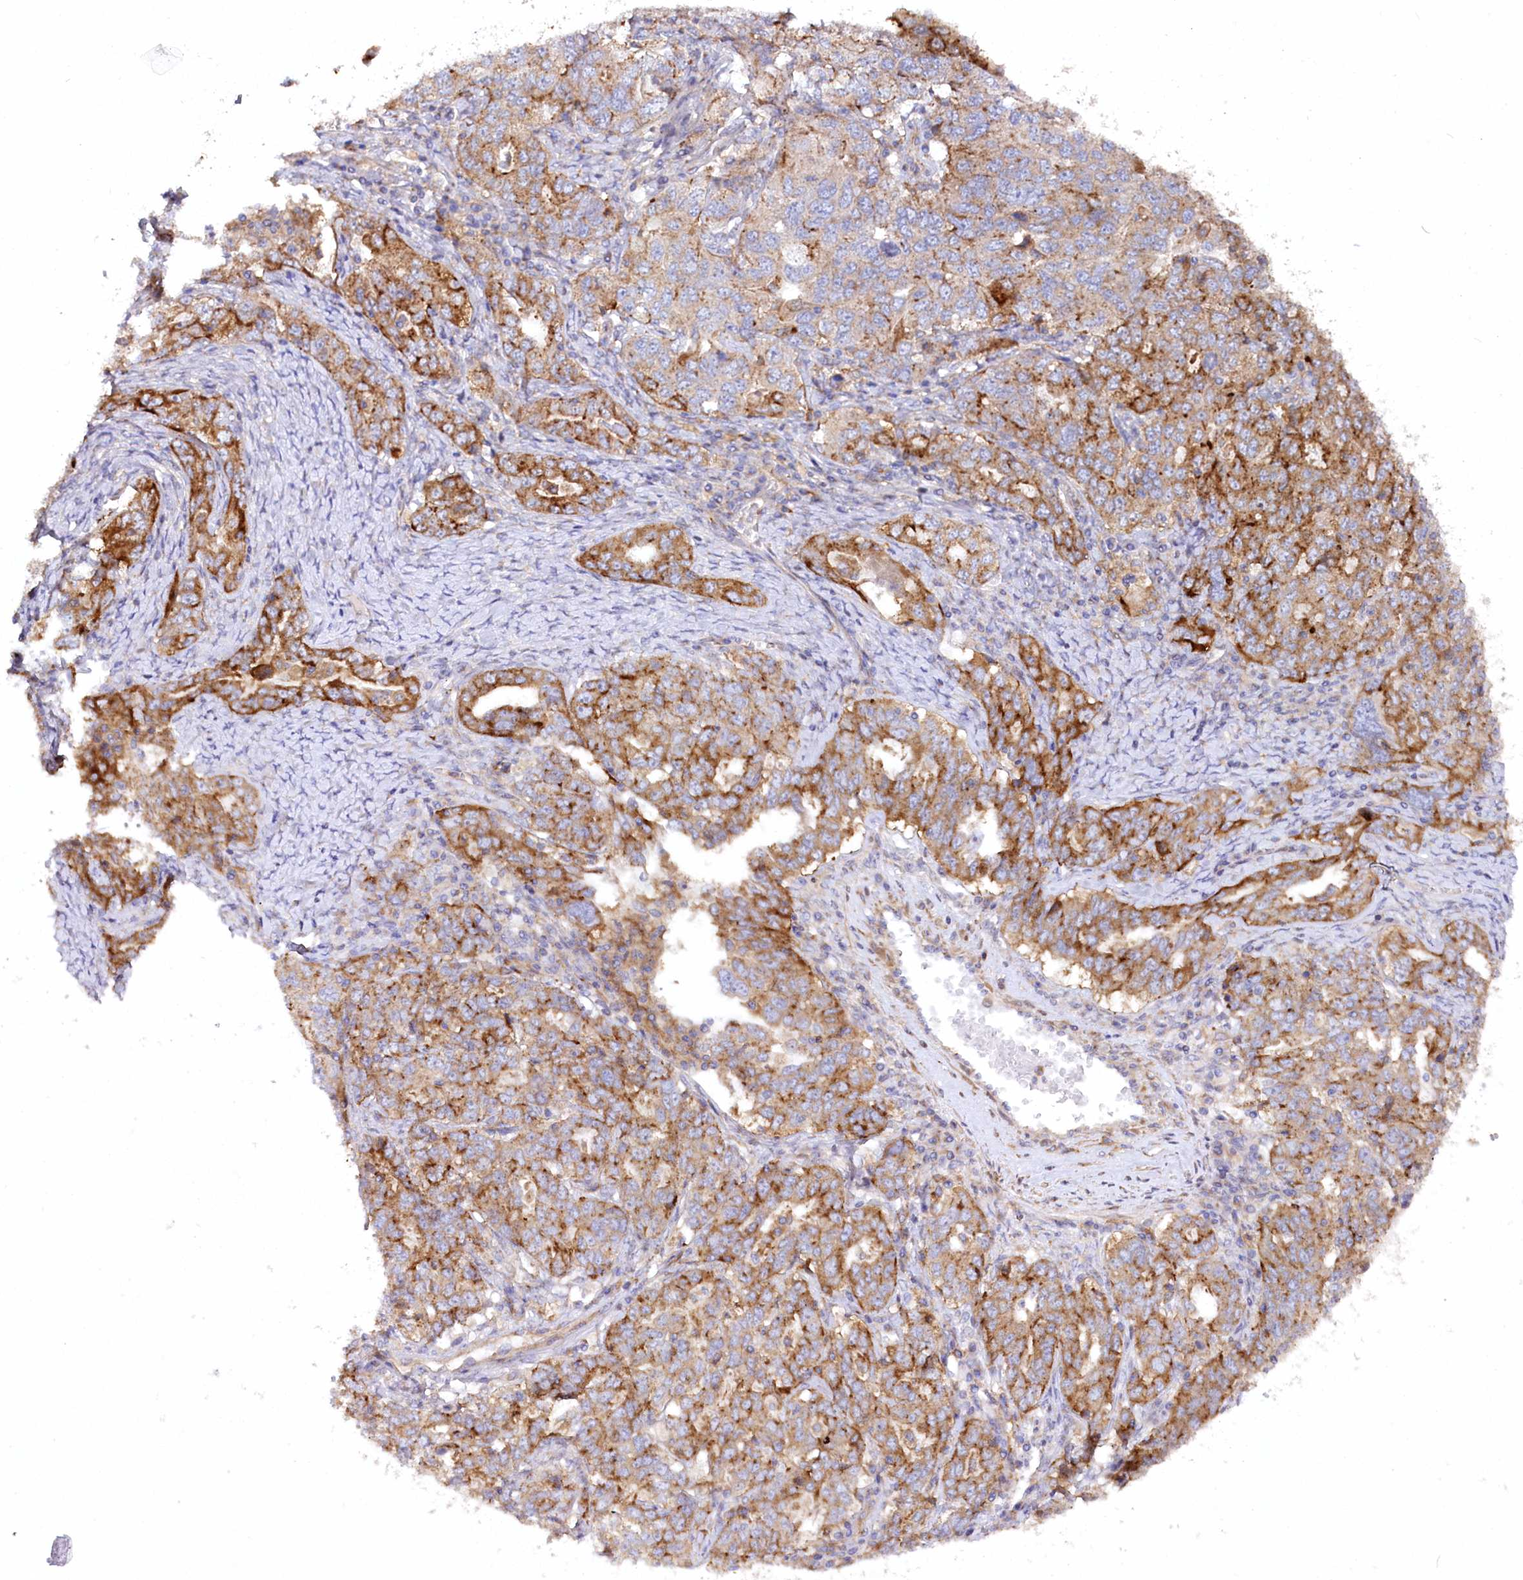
{"staining": {"intensity": "moderate", "quantity": ">75%", "location": "cytoplasmic/membranous"}, "tissue": "ovarian cancer", "cell_type": "Tumor cells", "image_type": "cancer", "snomed": [{"axis": "morphology", "description": "Carcinoma, endometroid"}, {"axis": "topography", "description": "Ovary"}], "caption": "Tumor cells show medium levels of moderate cytoplasmic/membranous staining in approximately >75% of cells in human endometroid carcinoma (ovarian).", "gene": "STX6", "patient": {"sex": "female", "age": 62}}